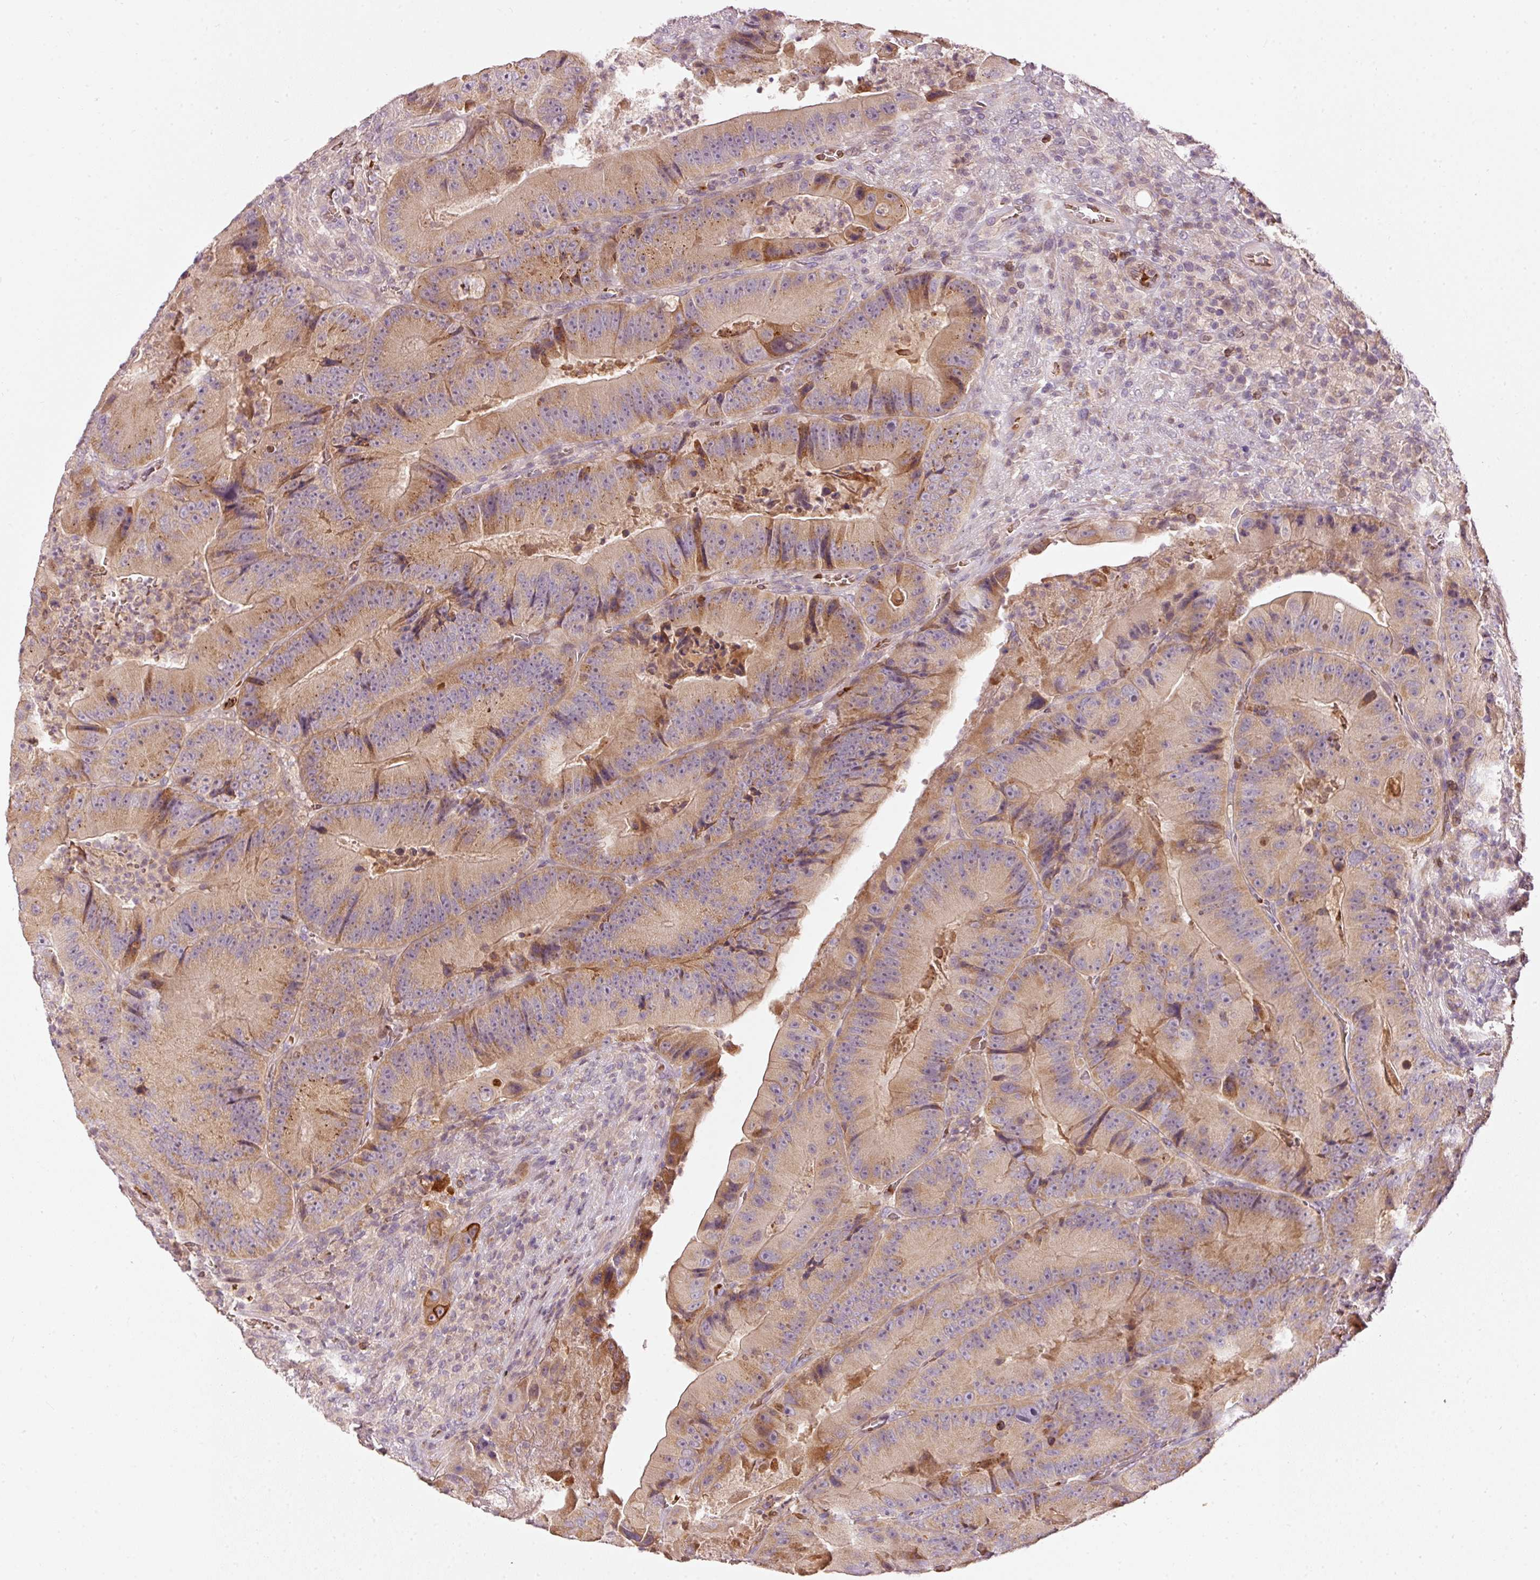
{"staining": {"intensity": "moderate", "quantity": "25%-75%", "location": "cytoplasmic/membranous"}, "tissue": "colorectal cancer", "cell_type": "Tumor cells", "image_type": "cancer", "snomed": [{"axis": "morphology", "description": "Adenocarcinoma, NOS"}, {"axis": "topography", "description": "Colon"}], "caption": "Adenocarcinoma (colorectal) stained for a protein displays moderate cytoplasmic/membranous positivity in tumor cells.", "gene": "KLHL21", "patient": {"sex": "female", "age": 86}}